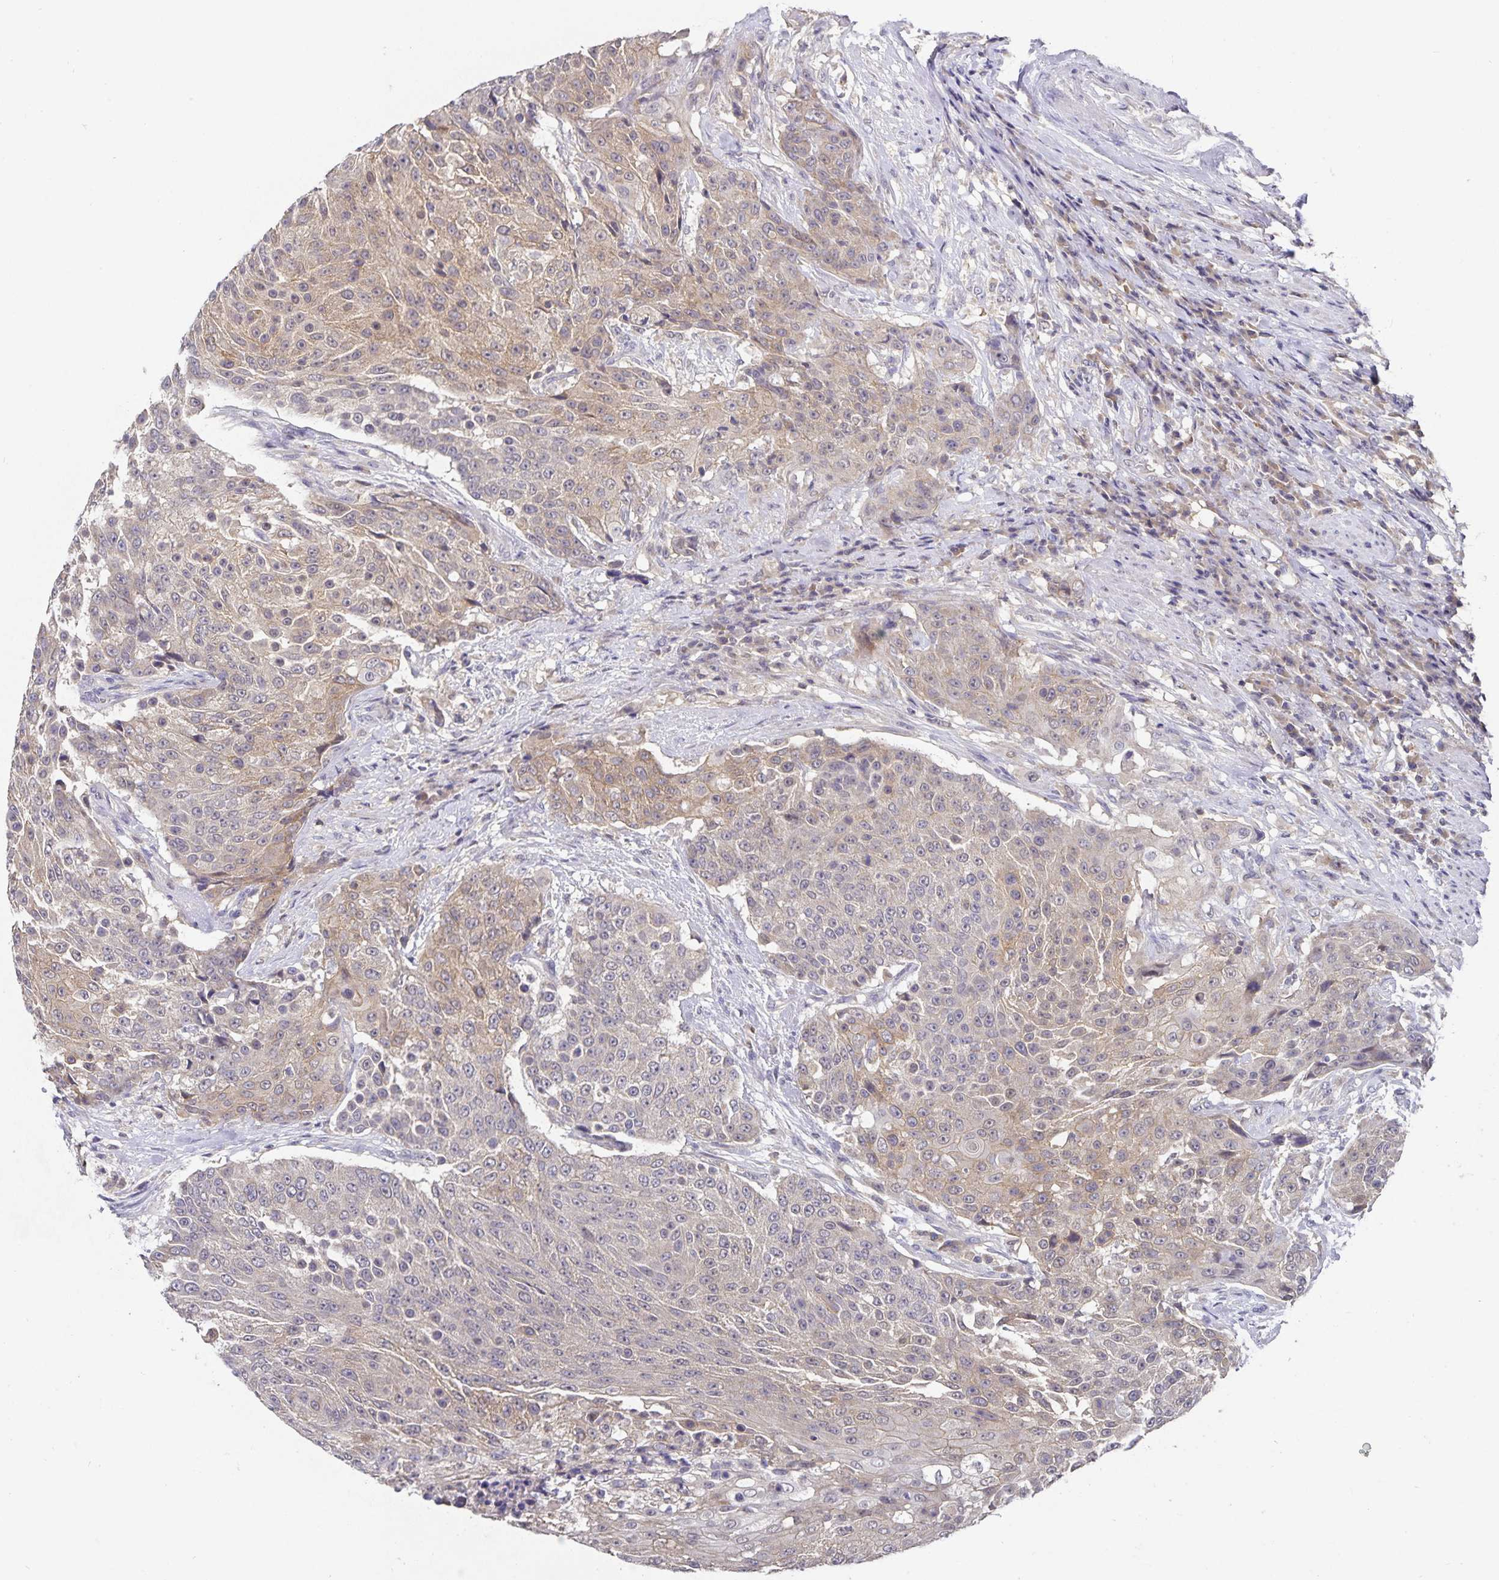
{"staining": {"intensity": "weak", "quantity": "25%-75%", "location": "cytoplasmic/membranous"}, "tissue": "urothelial cancer", "cell_type": "Tumor cells", "image_type": "cancer", "snomed": [{"axis": "morphology", "description": "Urothelial carcinoma, High grade"}, {"axis": "topography", "description": "Urinary bladder"}], "caption": "Immunohistochemistry histopathology image of neoplastic tissue: human urothelial cancer stained using IHC shows low levels of weak protein expression localized specifically in the cytoplasmic/membranous of tumor cells, appearing as a cytoplasmic/membranous brown color.", "gene": "HEPN1", "patient": {"sex": "female", "age": 63}}